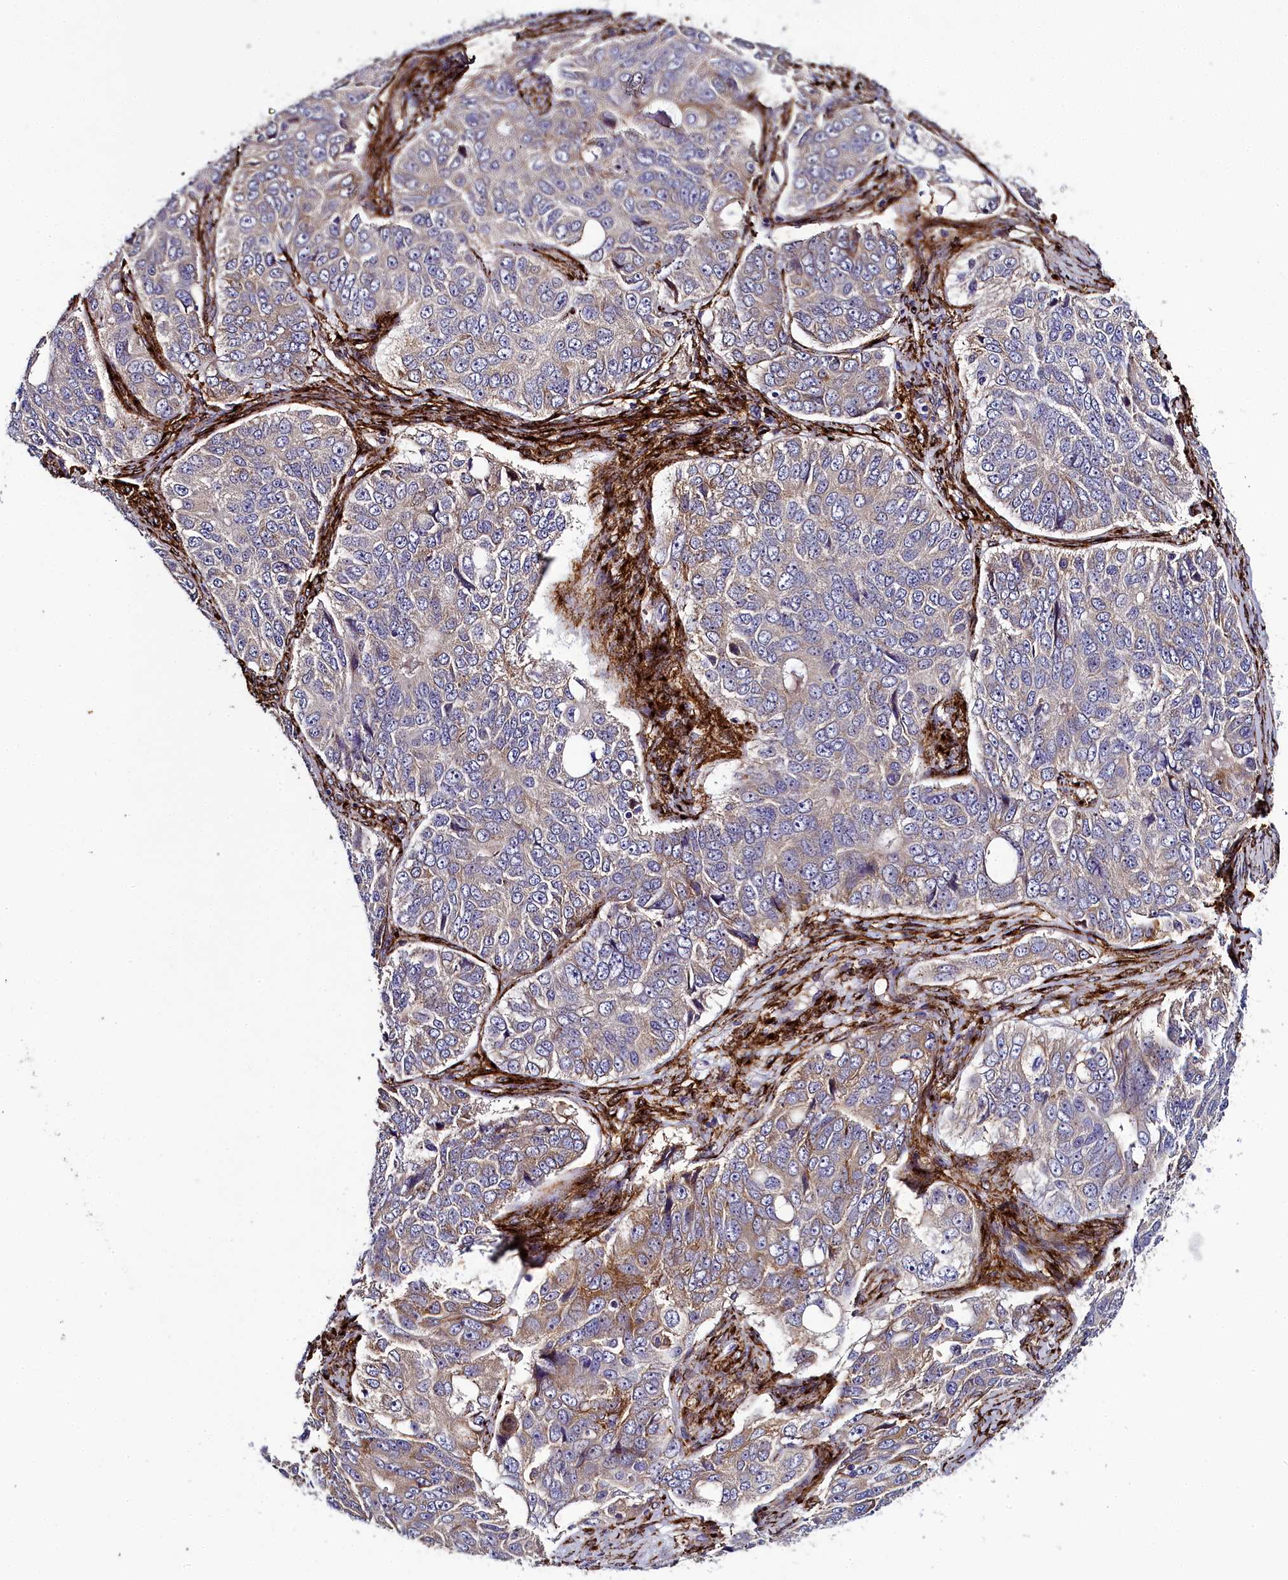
{"staining": {"intensity": "weak", "quantity": "<25%", "location": "cytoplasmic/membranous"}, "tissue": "ovarian cancer", "cell_type": "Tumor cells", "image_type": "cancer", "snomed": [{"axis": "morphology", "description": "Carcinoma, endometroid"}, {"axis": "topography", "description": "Ovary"}], "caption": "Tumor cells show no significant protein expression in ovarian endometroid carcinoma. (Brightfield microscopy of DAB immunohistochemistry at high magnification).", "gene": "MRC2", "patient": {"sex": "female", "age": 51}}